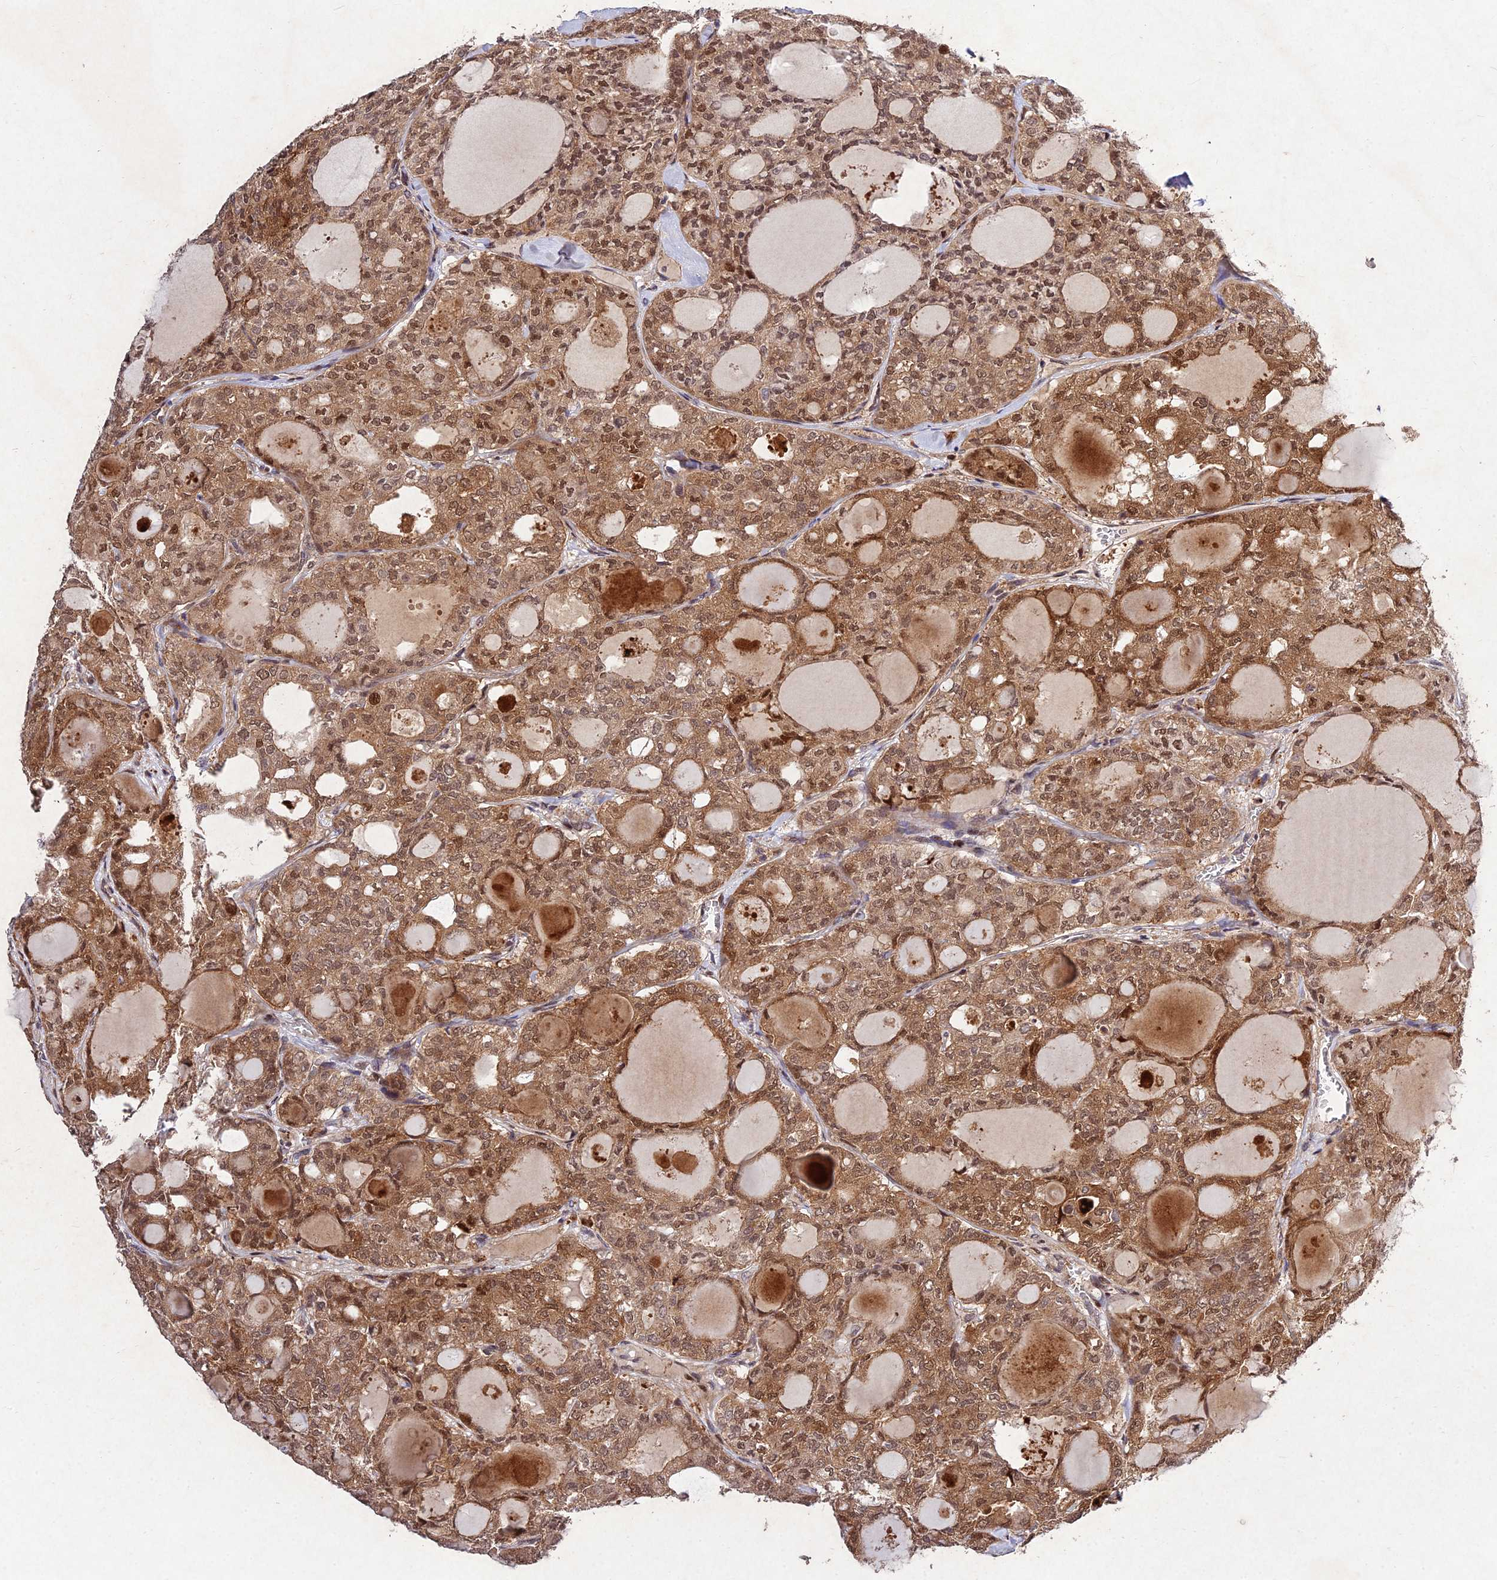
{"staining": {"intensity": "moderate", "quantity": ">75%", "location": "cytoplasmic/membranous,nuclear"}, "tissue": "thyroid cancer", "cell_type": "Tumor cells", "image_type": "cancer", "snomed": [{"axis": "morphology", "description": "Follicular adenoma carcinoma, NOS"}, {"axis": "topography", "description": "Thyroid gland"}], "caption": "Immunohistochemical staining of thyroid follicular adenoma carcinoma exhibits medium levels of moderate cytoplasmic/membranous and nuclear expression in approximately >75% of tumor cells. The protein is stained brown, and the nuclei are stained in blue (DAB IHC with brightfield microscopy, high magnification).", "gene": "MKKS", "patient": {"sex": "male", "age": 75}}